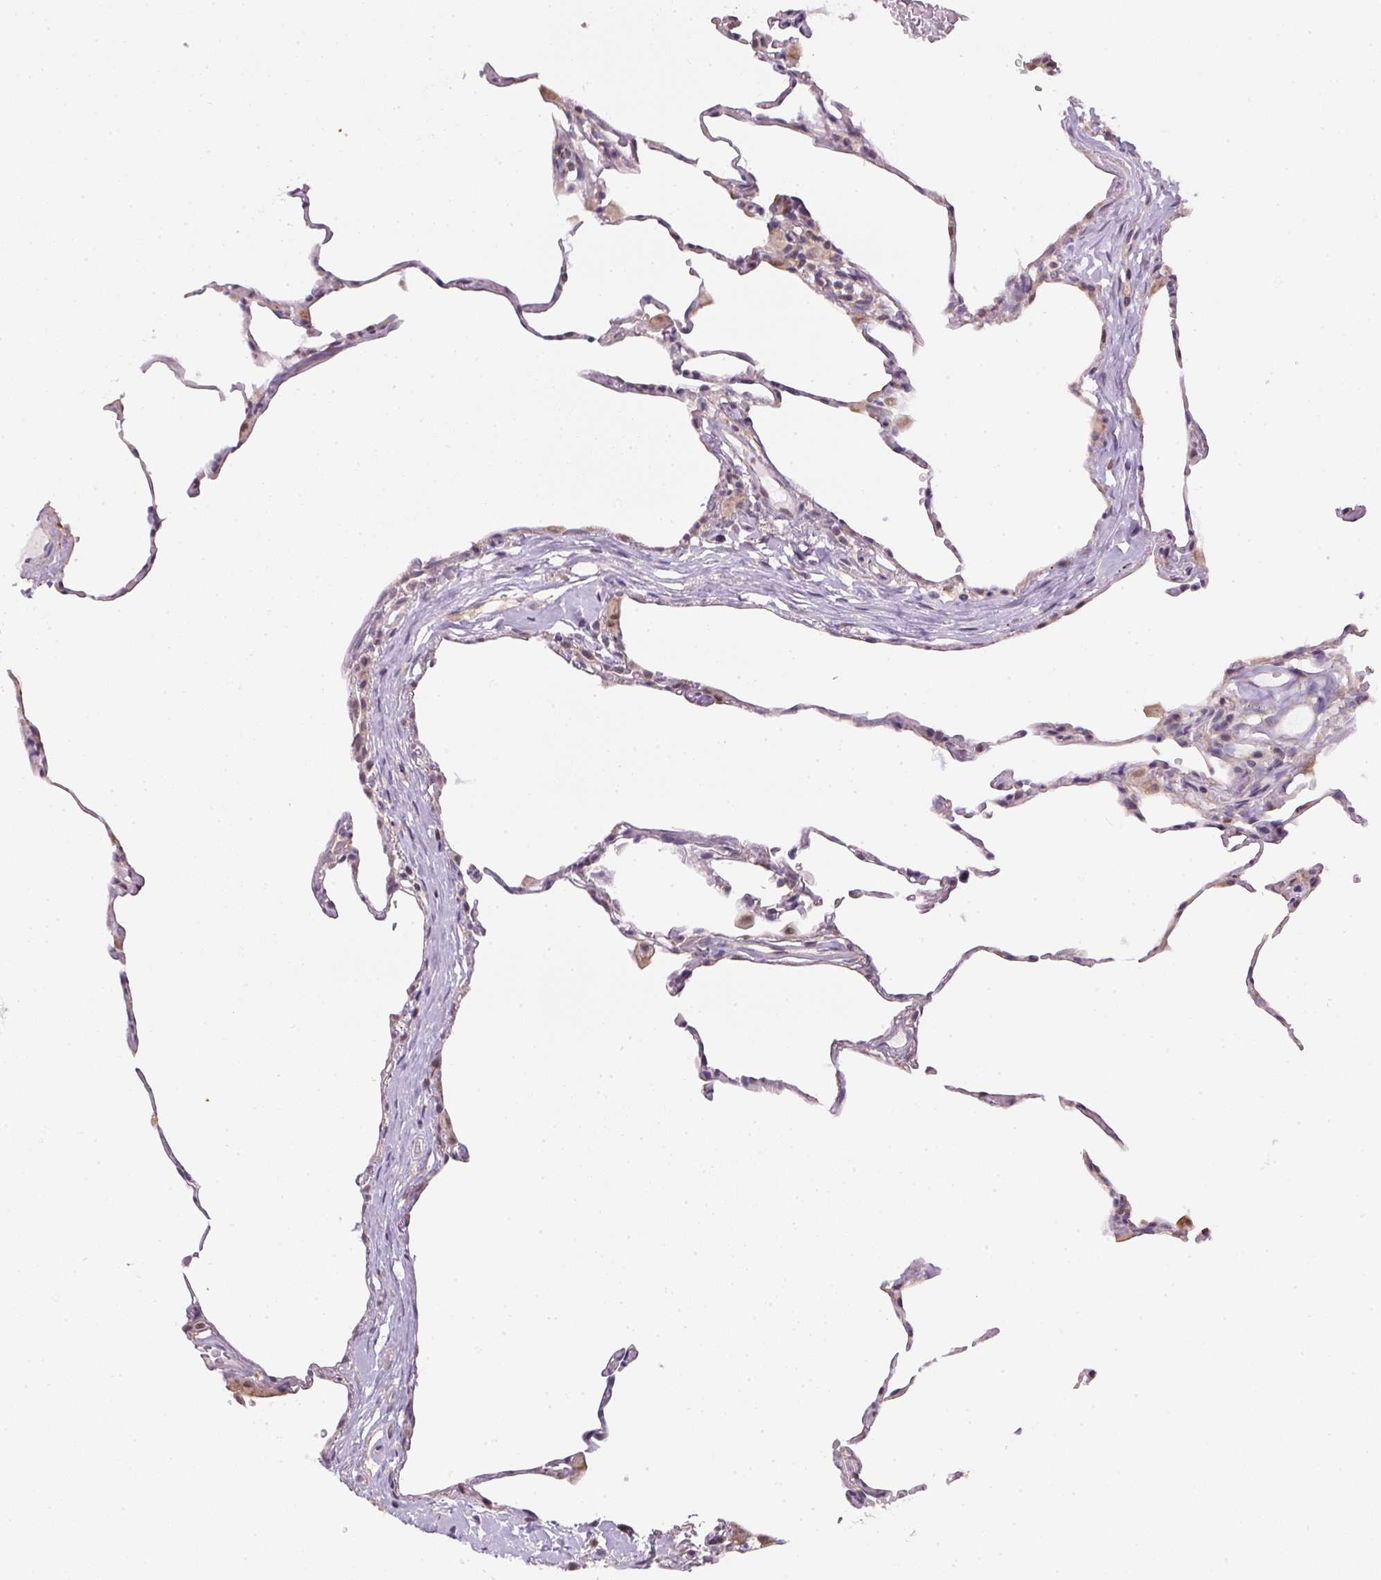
{"staining": {"intensity": "negative", "quantity": "none", "location": "none"}, "tissue": "lung", "cell_type": "Alveolar cells", "image_type": "normal", "snomed": [{"axis": "morphology", "description": "Normal tissue, NOS"}, {"axis": "topography", "description": "Lung"}], "caption": "IHC micrograph of unremarkable lung: human lung stained with DAB displays no significant protein expression in alveolar cells. The staining is performed using DAB (3,3'-diaminobenzidine) brown chromogen with nuclei counter-stained in using hematoxylin.", "gene": "SC5D", "patient": {"sex": "female", "age": 57}}